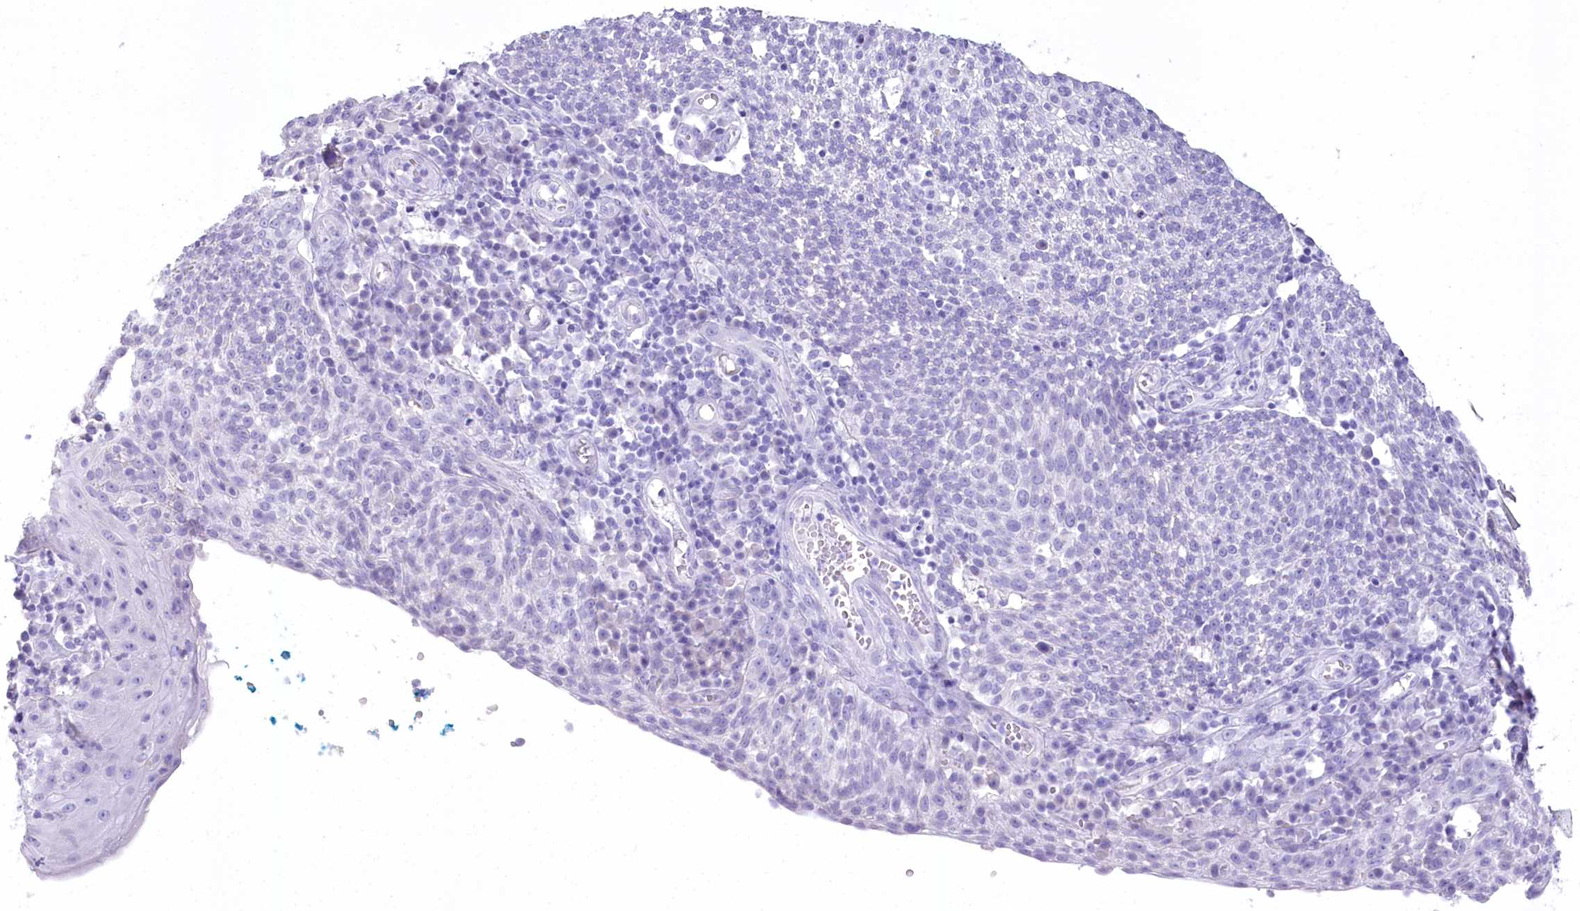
{"staining": {"intensity": "negative", "quantity": "none", "location": "none"}, "tissue": "cervical cancer", "cell_type": "Tumor cells", "image_type": "cancer", "snomed": [{"axis": "morphology", "description": "Squamous cell carcinoma, NOS"}, {"axis": "topography", "description": "Cervix"}], "caption": "High magnification brightfield microscopy of cervical cancer (squamous cell carcinoma) stained with DAB (3,3'-diaminobenzidine) (brown) and counterstained with hematoxylin (blue): tumor cells show no significant expression. Nuclei are stained in blue.", "gene": "PBLD", "patient": {"sex": "female", "age": 34}}